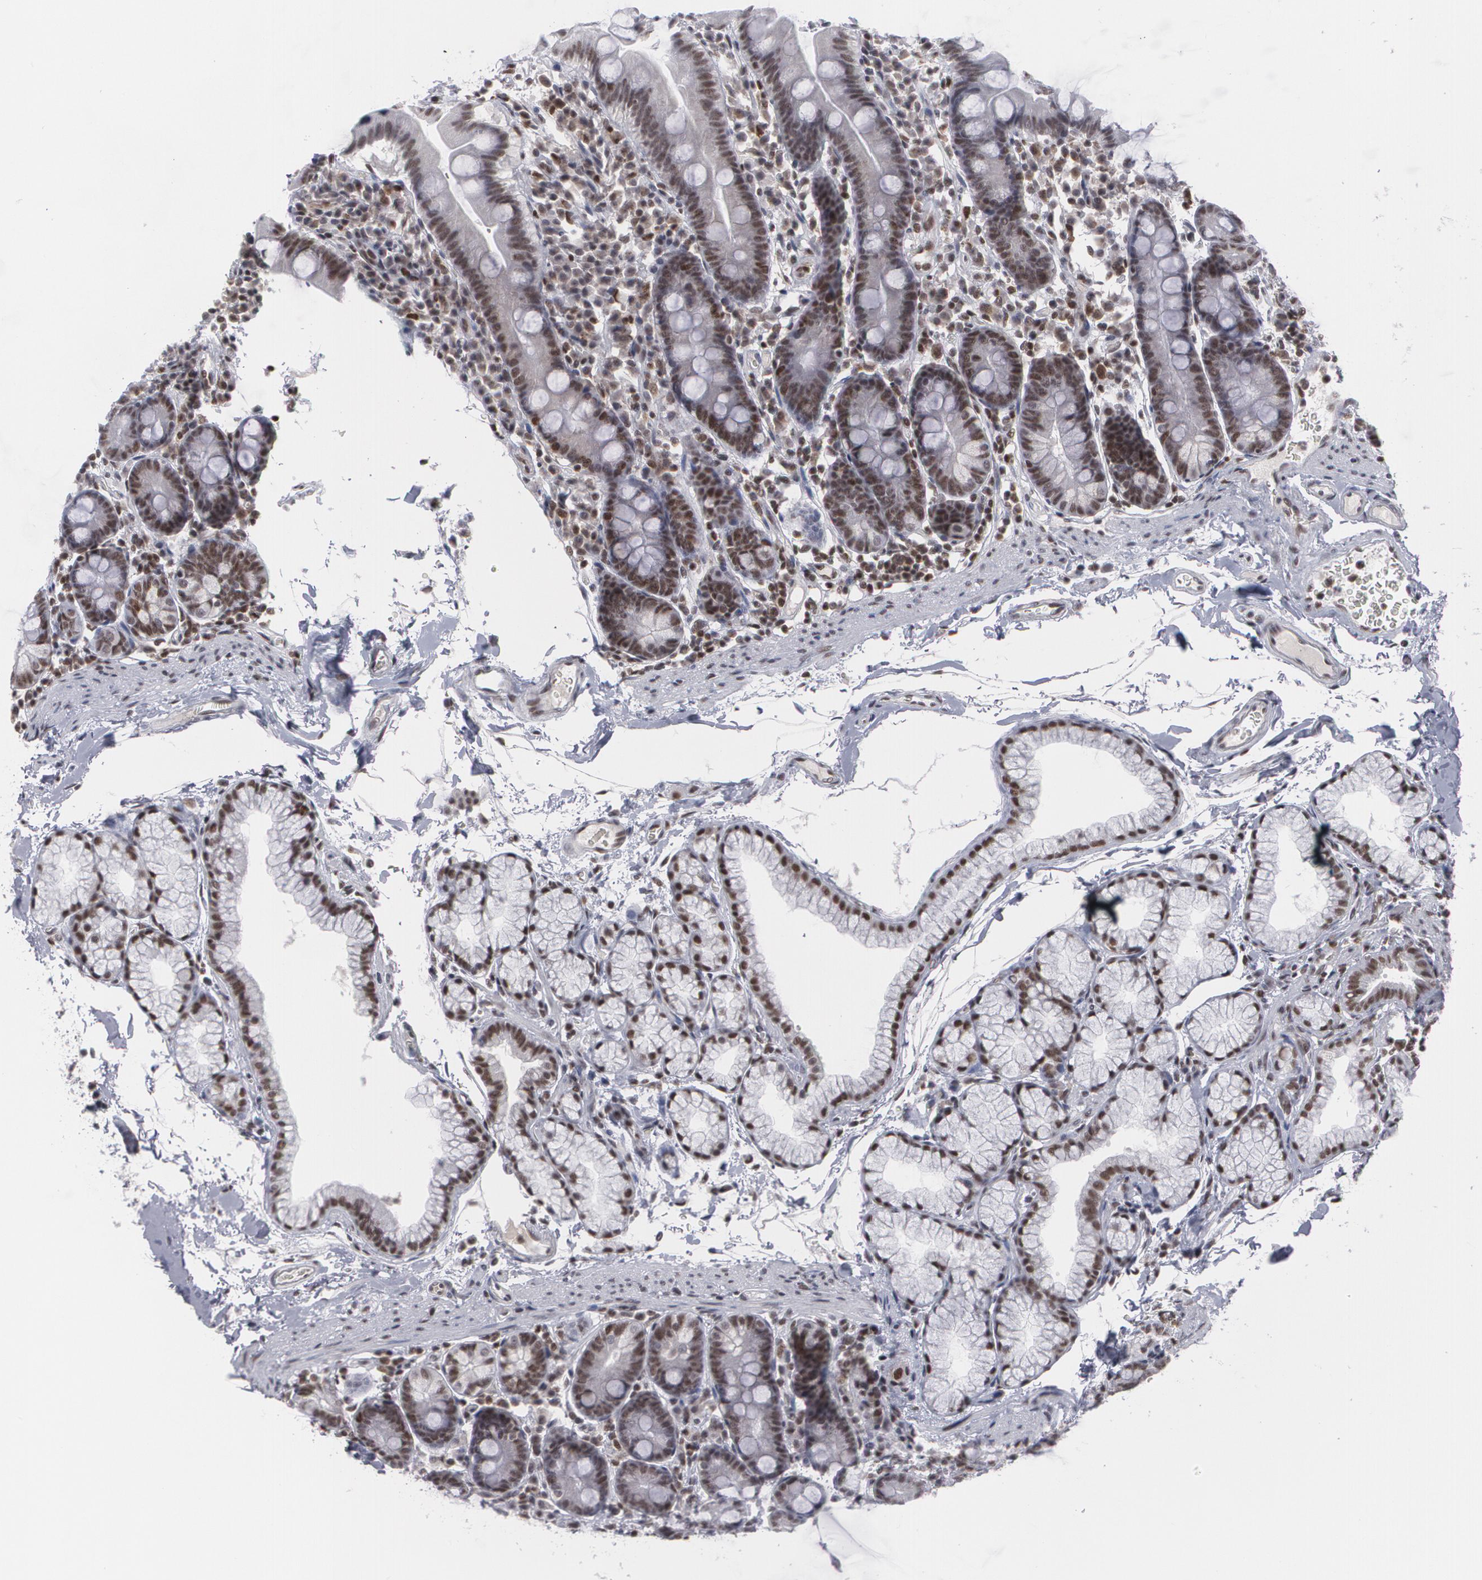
{"staining": {"intensity": "moderate", "quantity": "25%-75%", "location": "nuclear"}, "tissue": "duodenum", "cell_type": "Glandular cells", "image_type": "normal", "snomed": [{"axis": "morphology", "description": "Normal tissue, NOS"}, {"axis": "topography", "description": "Duodenum"}], "caption": "Unremarkable duodenum exhibits moderate nuclear staining in about 25%-75% of glandular cells, visualized by immunohistochemistry. The staining is performed using DAB (3,3'-diaminobenzidine) brown chromogen to label protein expression. The nuclei are counter-stained blue using hematoxylin.", "gene": "MCL1", "patient": {"sex": "male", "age": 50}}